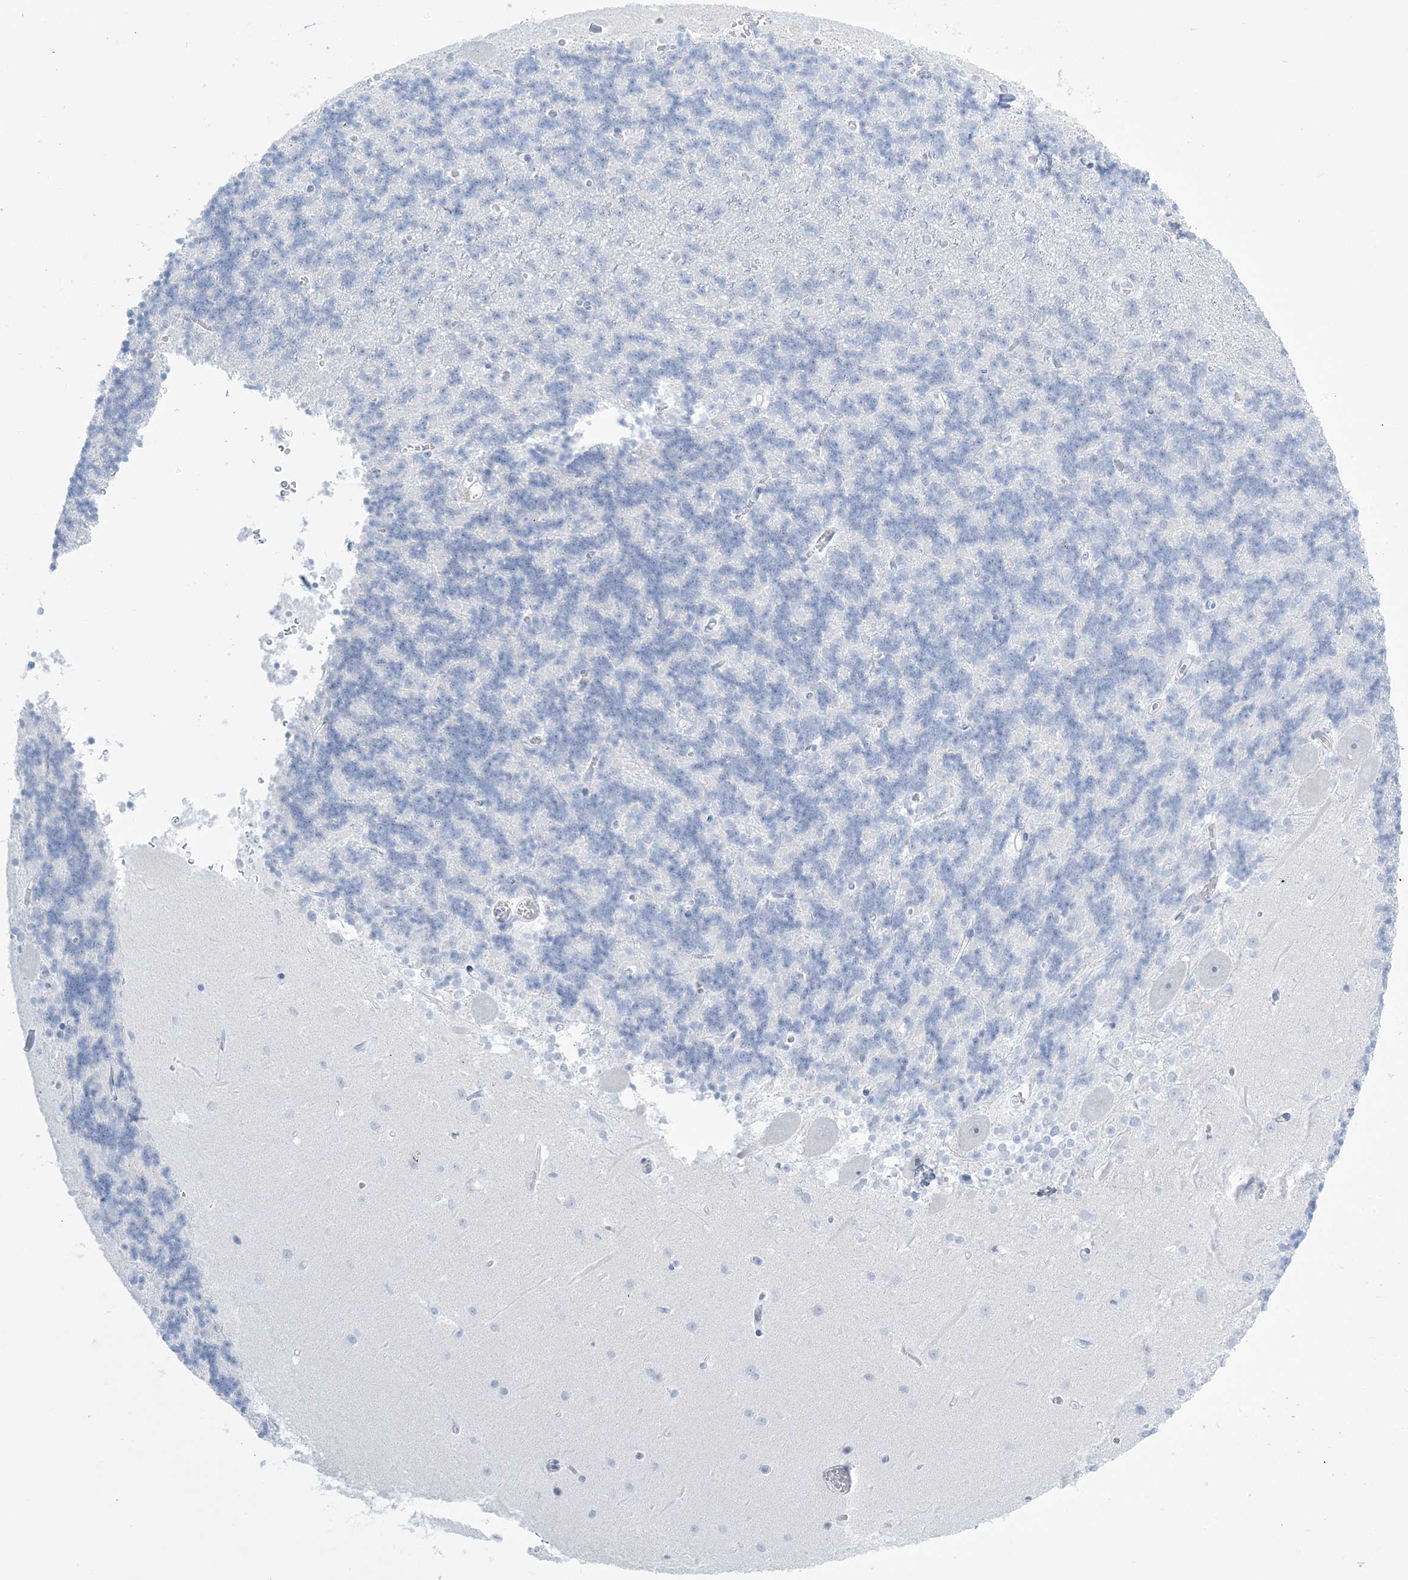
{"staining": {"intensity": "negative", "quantity": "none", "location": "none"}, "tissue": "cerebellum", "cell_type": "Cells in granular layer", "image_type": "normal", "snomed": [{"axis": "morphology", "description": "Normal tissue, NOS"}, {"axis": "topography", "description": "Cerebellum"}], "caption": "High power microscopy image of an IHC photomicrograph of unremarkable cerebellum, revealing no significant positivity in cells in granular layer. (Immunohistochemistry, brightfield microscopy, high magnification).", "gene": "AGXT", "patient": {"sex": "male", "age": 37}}